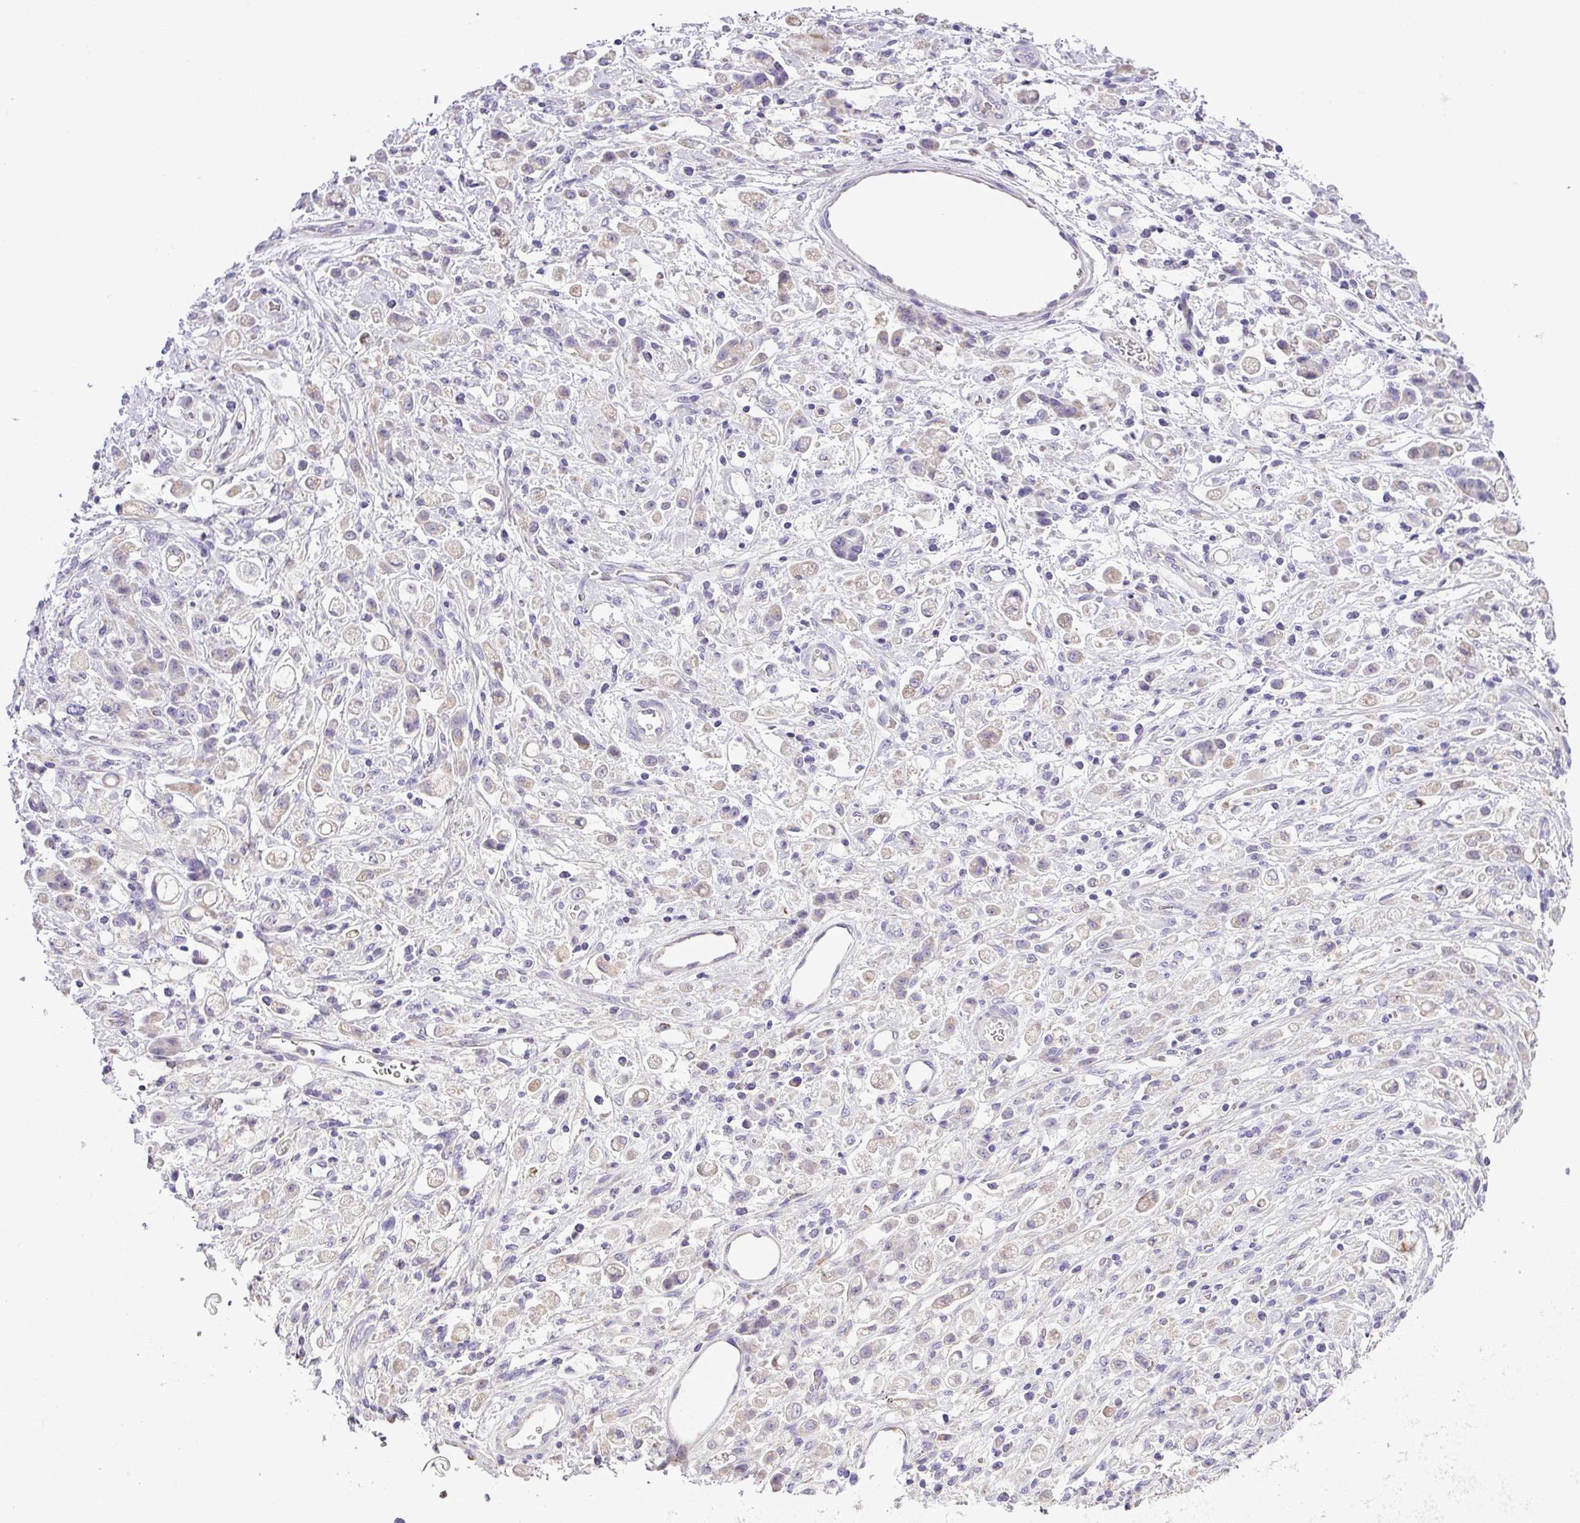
{"staining": {"intensity": "negative", "quantity": "none", "location": "none"}, "tissue": "stomach cancer", "cell_type": "Tumor cells", "image_type": "cancer", "snomed": [{"axis": "morphology", "description": "Adenocarcinoma, NOS"}, {"axis": "topography", "description": "Stomach"}], "caption": "This is an IHC histopathology image of human stomach cancer. There is no staining in tumor cells.", "gene": "FAM183A", "patient": {"sex": "female", "age": 60}}